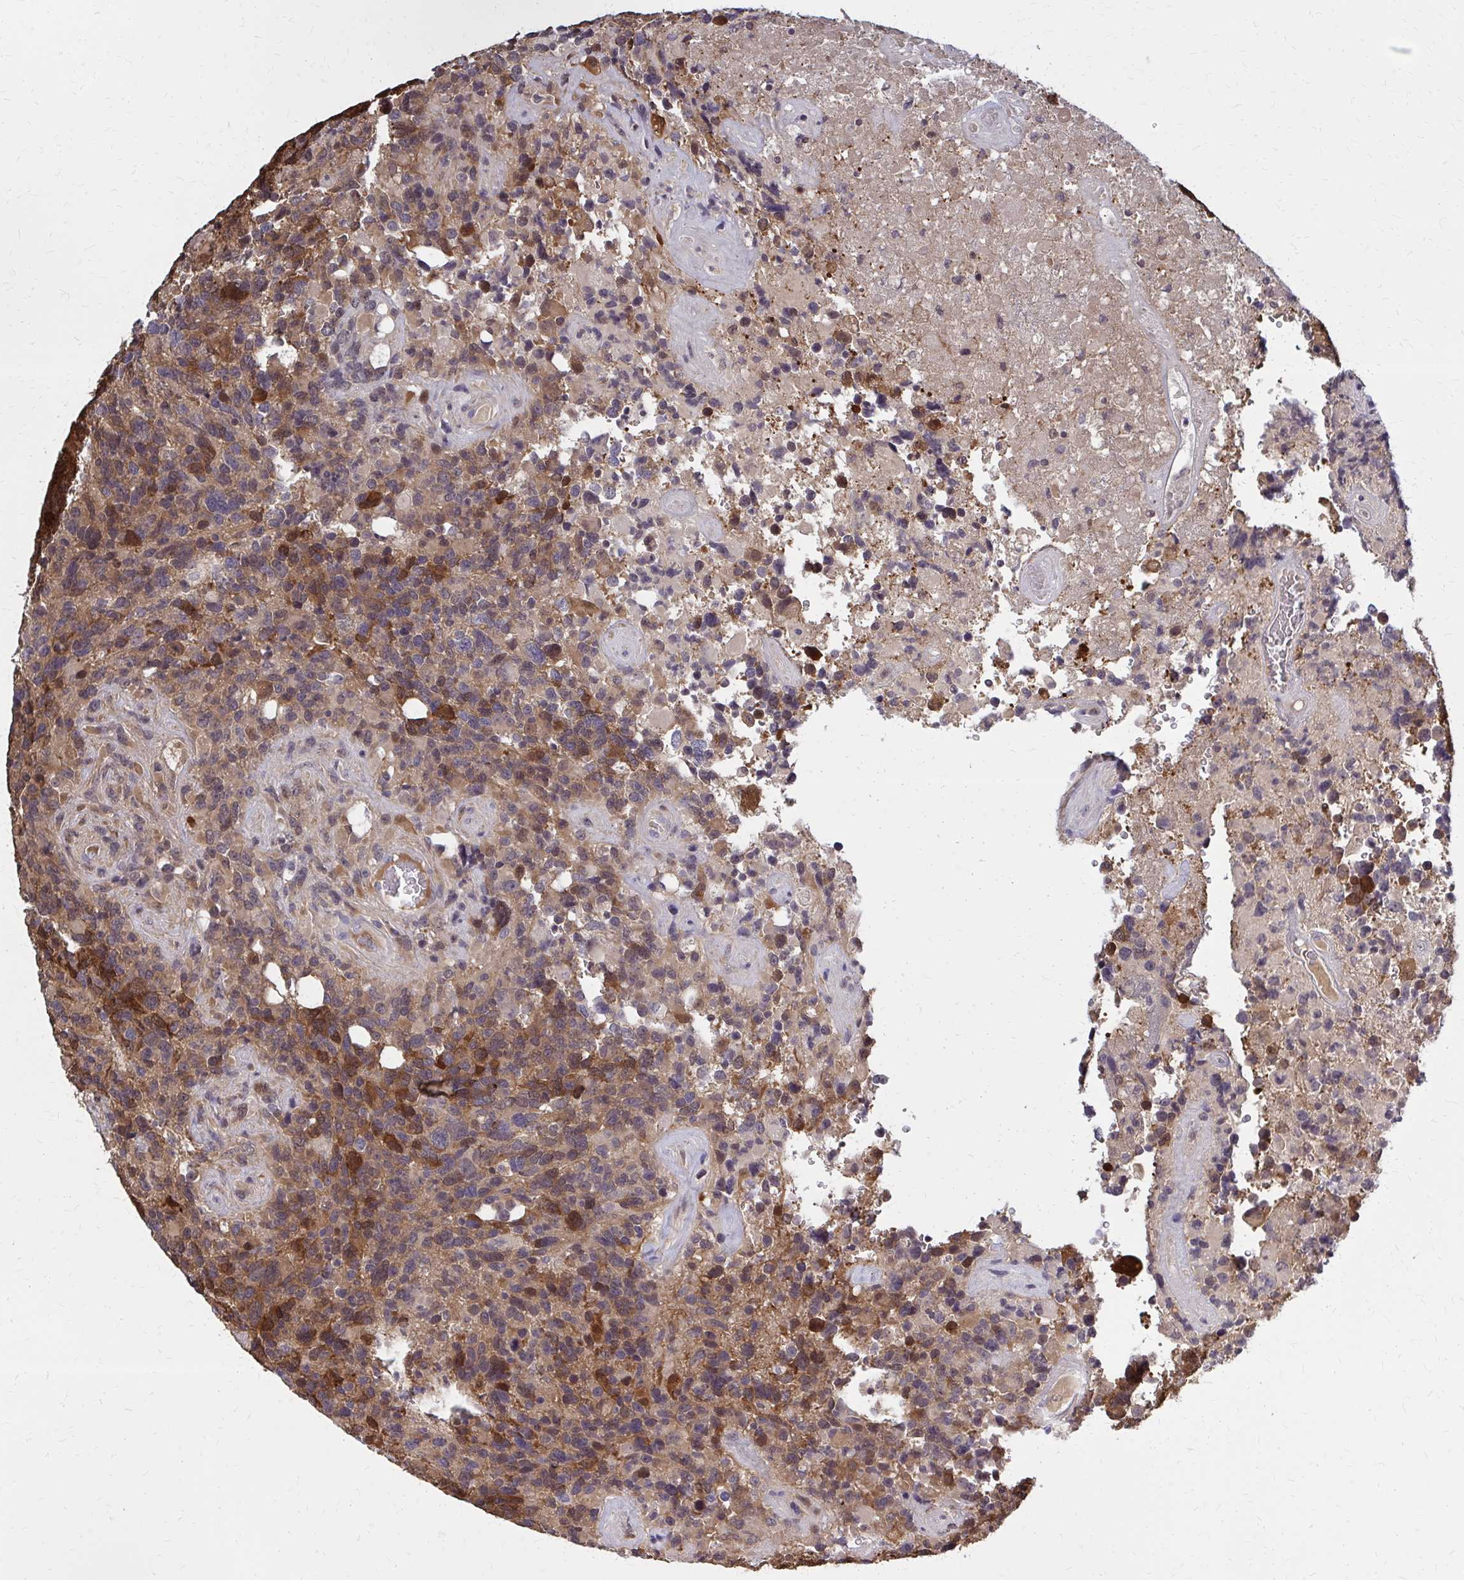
{"staining": {"intensity": "strong", "quantity": "25%-75%", "location": "cytoplasmic/membranous"}, "tissue": "glioma", "cell_type": "Tumor cells", "image_type": "cancer", "snomed": [{"axis": "morphology", "description": "Glioma, malignant, High grade"}, {"axis": "topography", "description": "Brain"}], "caption": "High-grade glioma (malignant) was stained to show a protein in brown. There is high levels of strong cytoplasmic/membranous expression in about 25%-75% of tumor cells.", "gene": "DBI", "patient": {"sex": "female", "age": 40}}